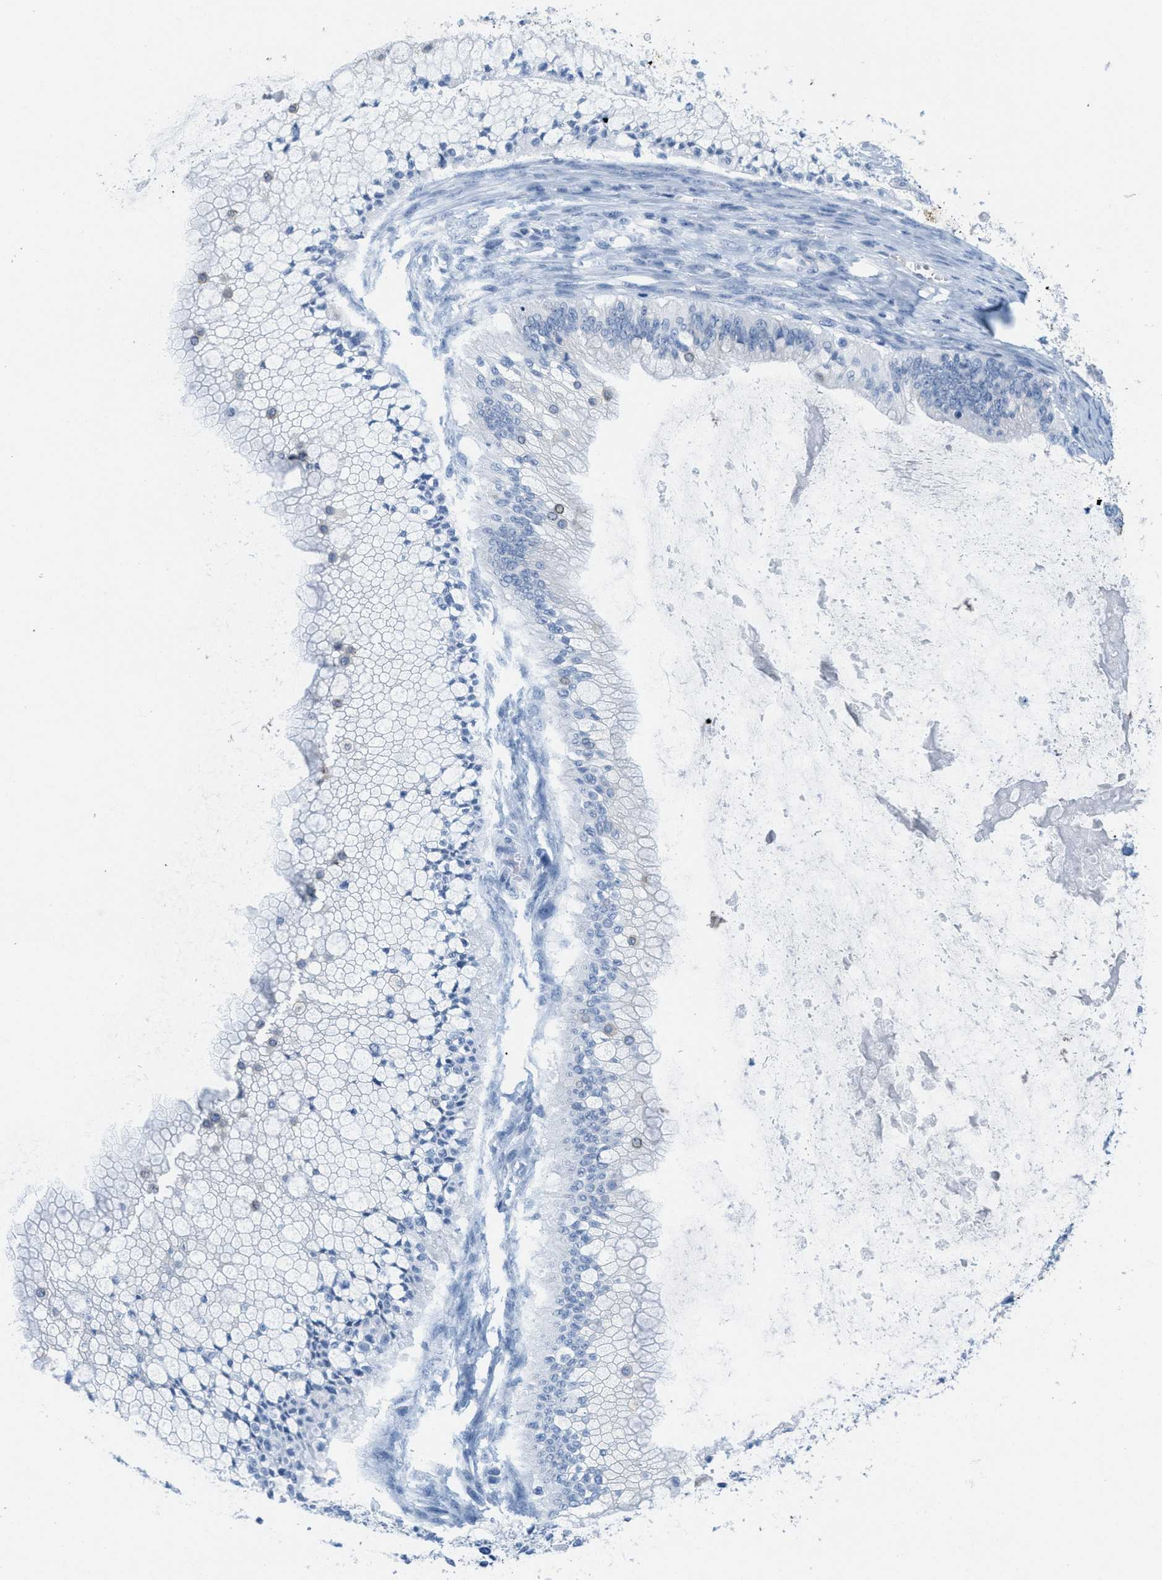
{"staining": {"intensity": "negative", "quantity": "none", "location": "none"}, "tissue": "ovarian cancer", "cell_type": "Tumor cells", "image_type": "cancer", "snomed": [{"axis": "morphology", "description": "Cystadenocarcinoma, mucinous, NOS"}, {"axis": "topography", "description": "Ovary"}], "caption": "Immunohistochemical staining of mucinous cystadenocarcinoma (ovarian) exhibits no significant staining in tumor cells.", "gene": "GPM6A", "patient": {"sex": "female", "age": 57}}